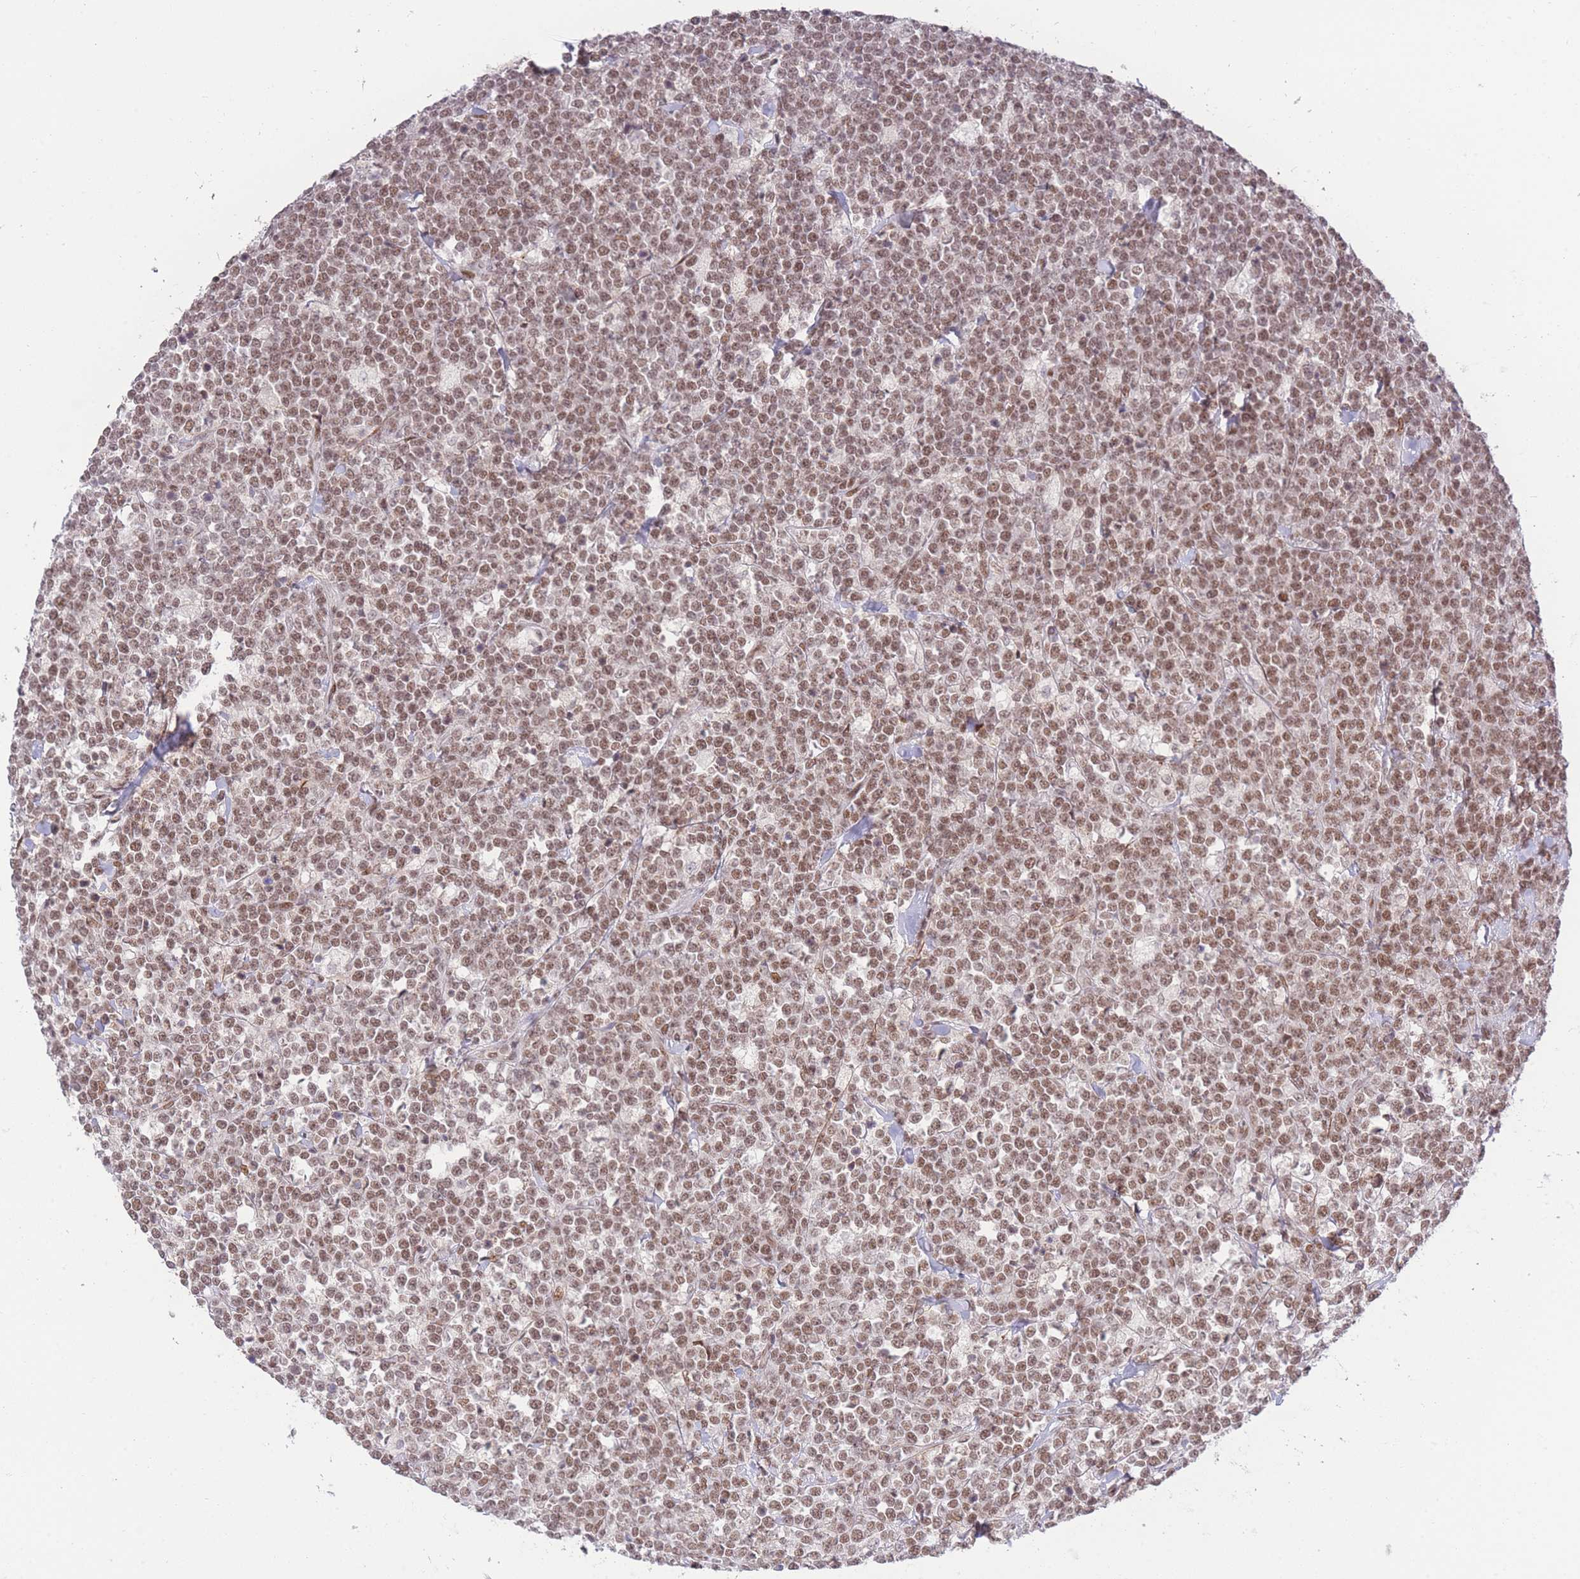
{"staining": {"intensity": "moderate", "quantity": ">75%", "location": "nuclear"}, "tissue": "lymphoma", "cell_type": "Tumor cells", "image_type": "cancer", "snomed": [{"axis": "morphology", "description": "Malignant lymphoma, non-Hodgkin's type, High grade"}, {"axis": "topography", "description": "Small intestine"}], "caption": "High-grade malignant lymphoma, non-Hodgkin's type stained with DAB (3,3'-diaminobenzidine) IHC reveals medium levels of moderate nuclear expression in about >75% of tumor cells.", "gene": "CARD8", "patient": {"sex": "male", "age": 8}}